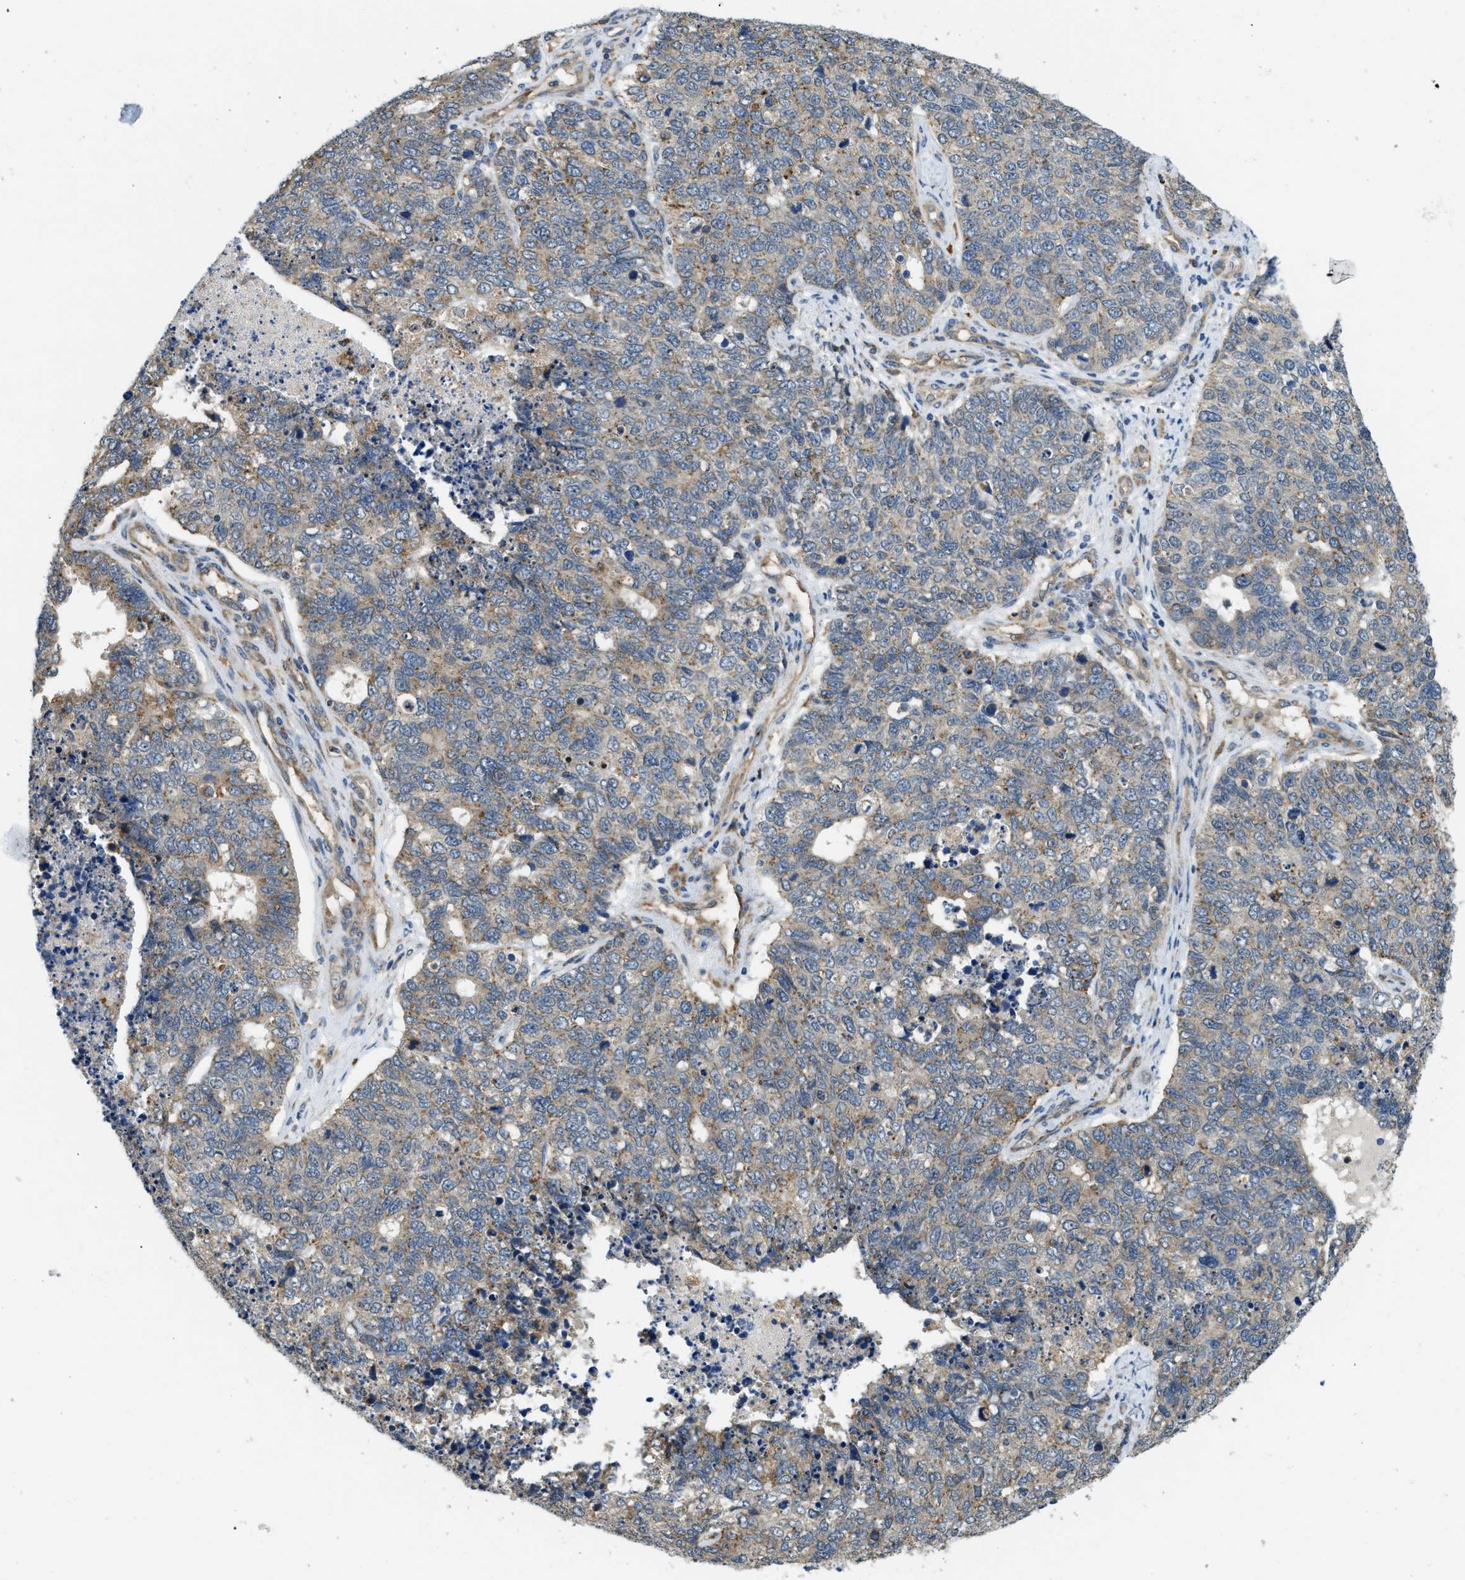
{"staining": {"intensity": "weak", "quantity": ">75%", "location": "cytoplasmic/membranous"}, "tissue": "cervical cancer", "cell_type": "Tumor cells", "image_type": "cancer", "snomed": [{"axis": "morphology", "description": "Squamous cell carcinoma, NOS"}, {"axis": "topography", "description": "Cervix"}], "caption": "There is low levels of weak cytoplasmic/membranous expression in tumor cells of cervical cancer (squamous cell carcinoma), as demonstrated by immunohistochemical staining (brown color).", "gene": "STARD3NL", "patient": {"sex": "female", "age": 63}}